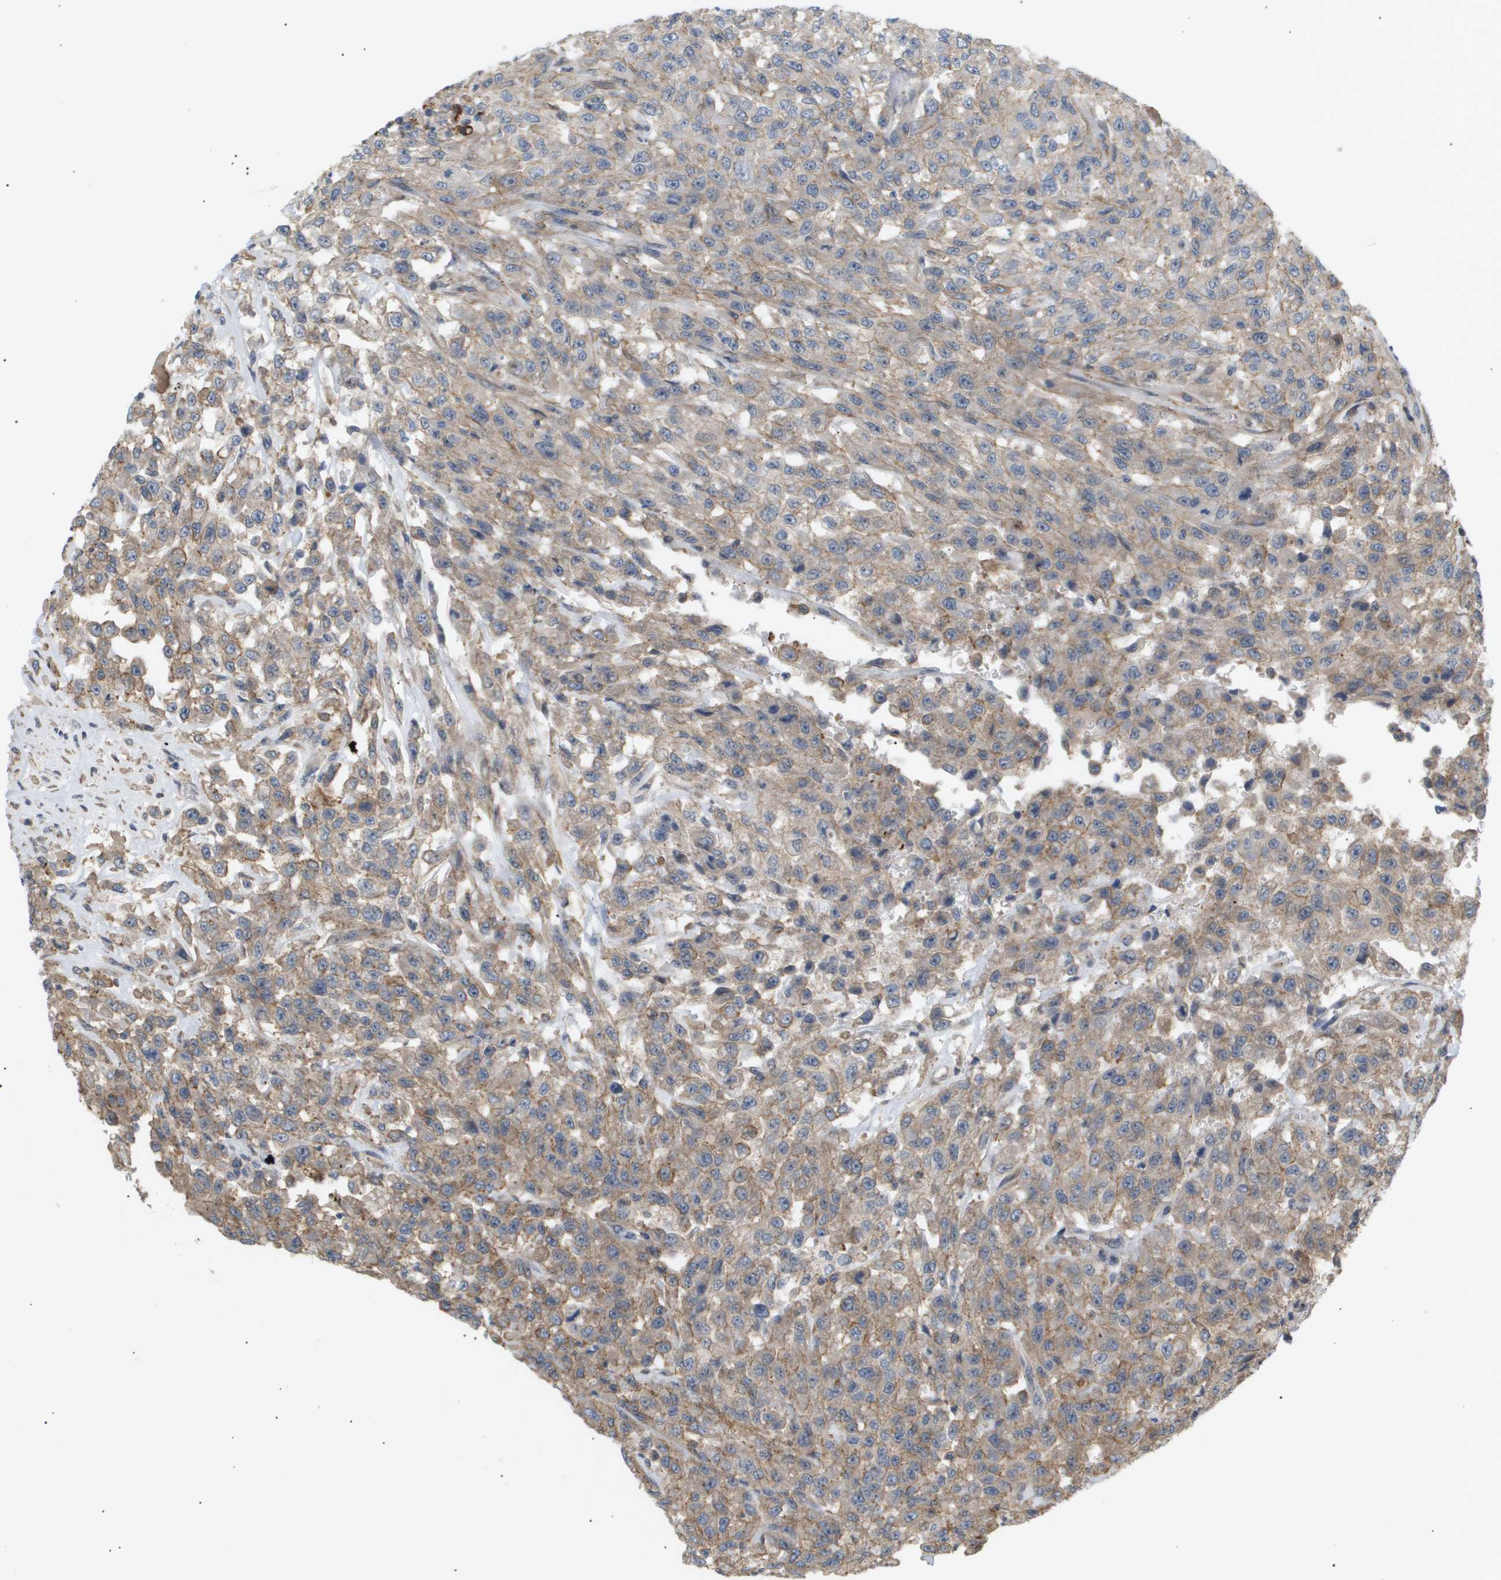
{"staining": {"intensity": "weak", "quantity": "25%-75%", "location": "cytoplasmic/membranous"}, "tissue": "urothelial cancer", "cell_type": "Tumor cells", "image_type": "cancer", "snomed": [{"axis": "morphology", "description": "Urothelial carcinoma, High grade"}, {"axis": "topography", "description": "Urinary bladder"}], "caption": "IHC of human urothelial carcinoma (high-grade) demonstrates low levels of weak cytoplasmic/membranous expression in approximately 25%-75% of tumor cells. Using DAB (3,3'-diaminobenzidine) (brown) and hematoxylin (blue) stains, captured at high magnification using brightfield microscopy.", "gene": "CORO2B", "patient": {"sex": "male", "age": 46}}